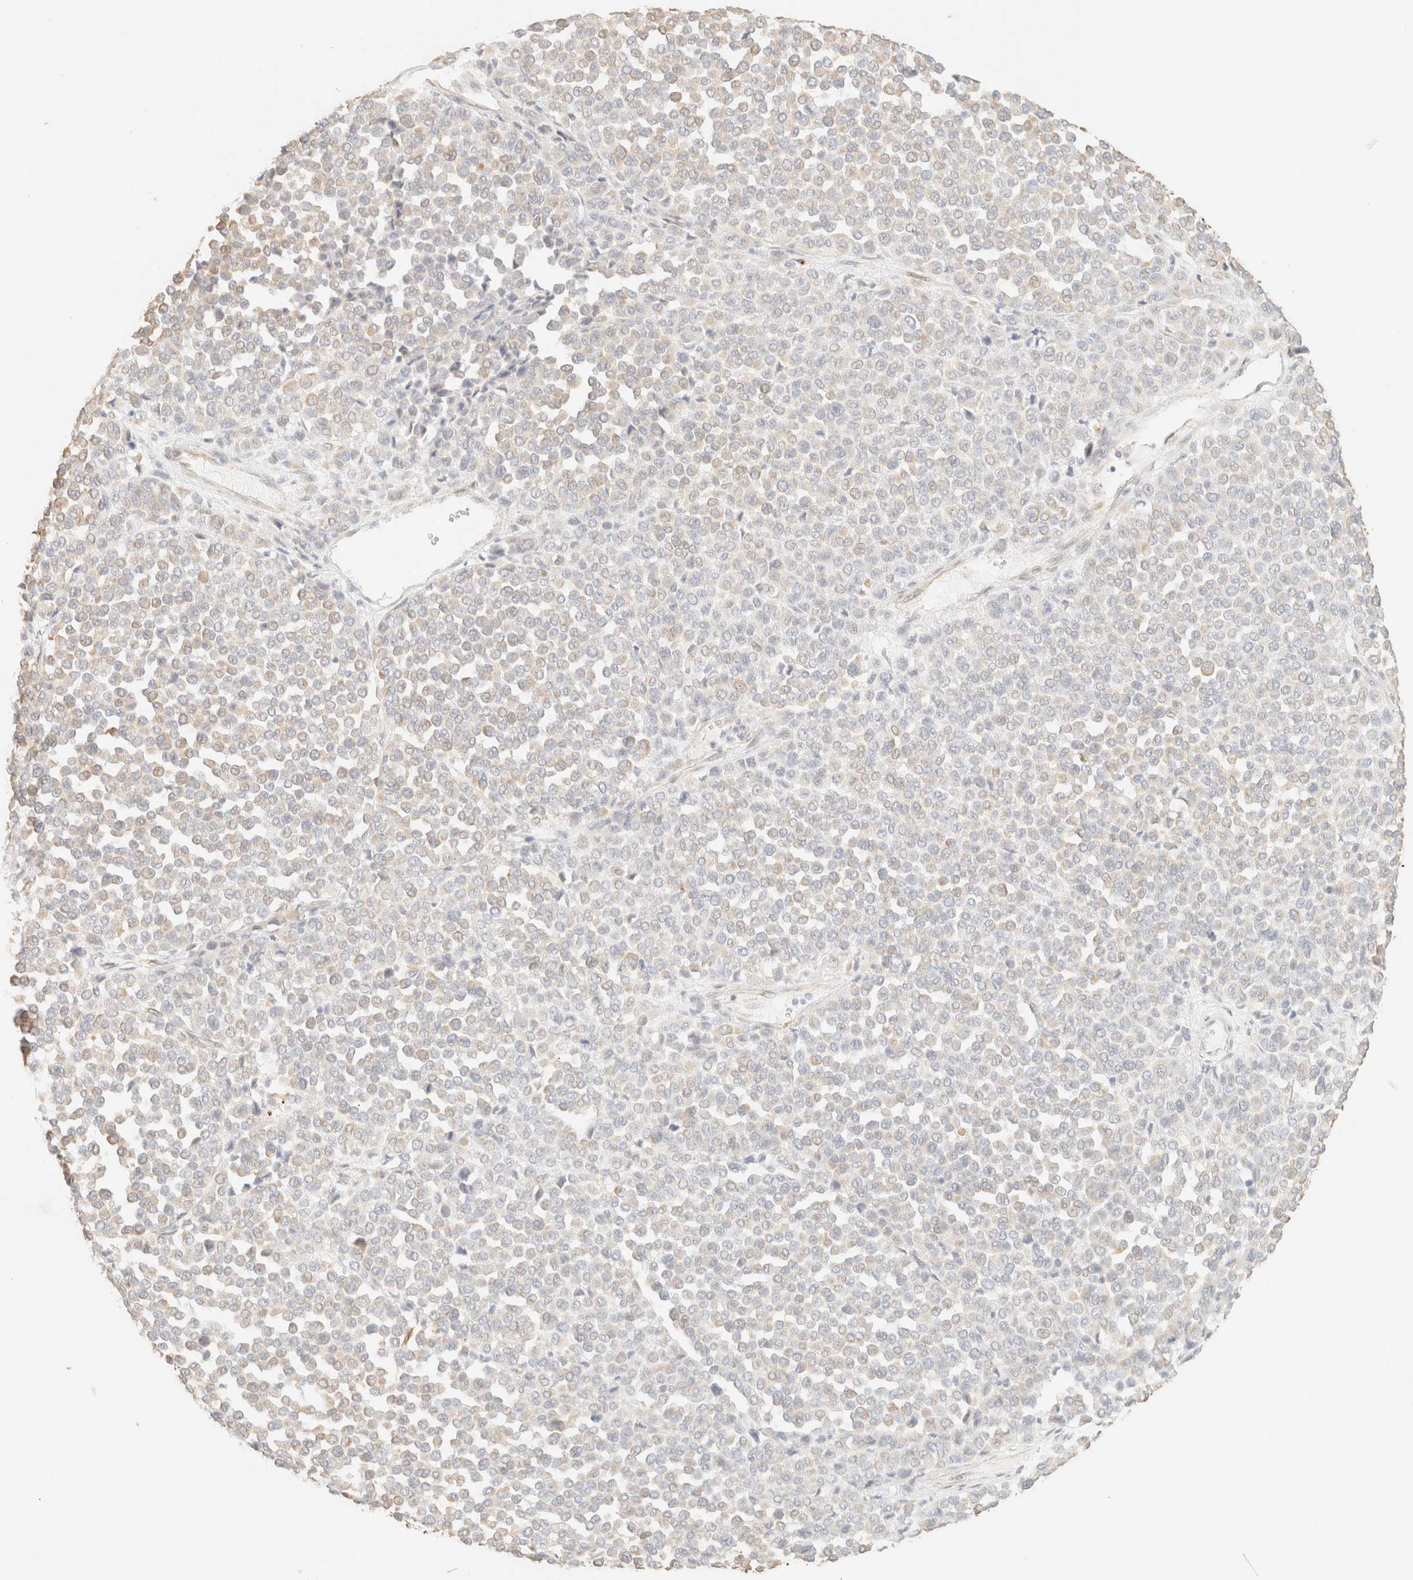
{"staining": {"intensity": "negative", "quantity": "none", "location": "none"}, "tissue": "melanoma", "cell_type": "Tumor cells", "image_type": "cancer", "snomed": [{"axis": "morphology", "description": "Malignant melanoma, Metastatic site"}, {"axis": "topography", "description": "Pancreas"}], "caption": "Protein analysis of malignant melanoma (metastatic site) exhibits no significant expression in tumor cells.", "gene": "ZSCAN18", "patient": {"sex": "female", "age": 30}}